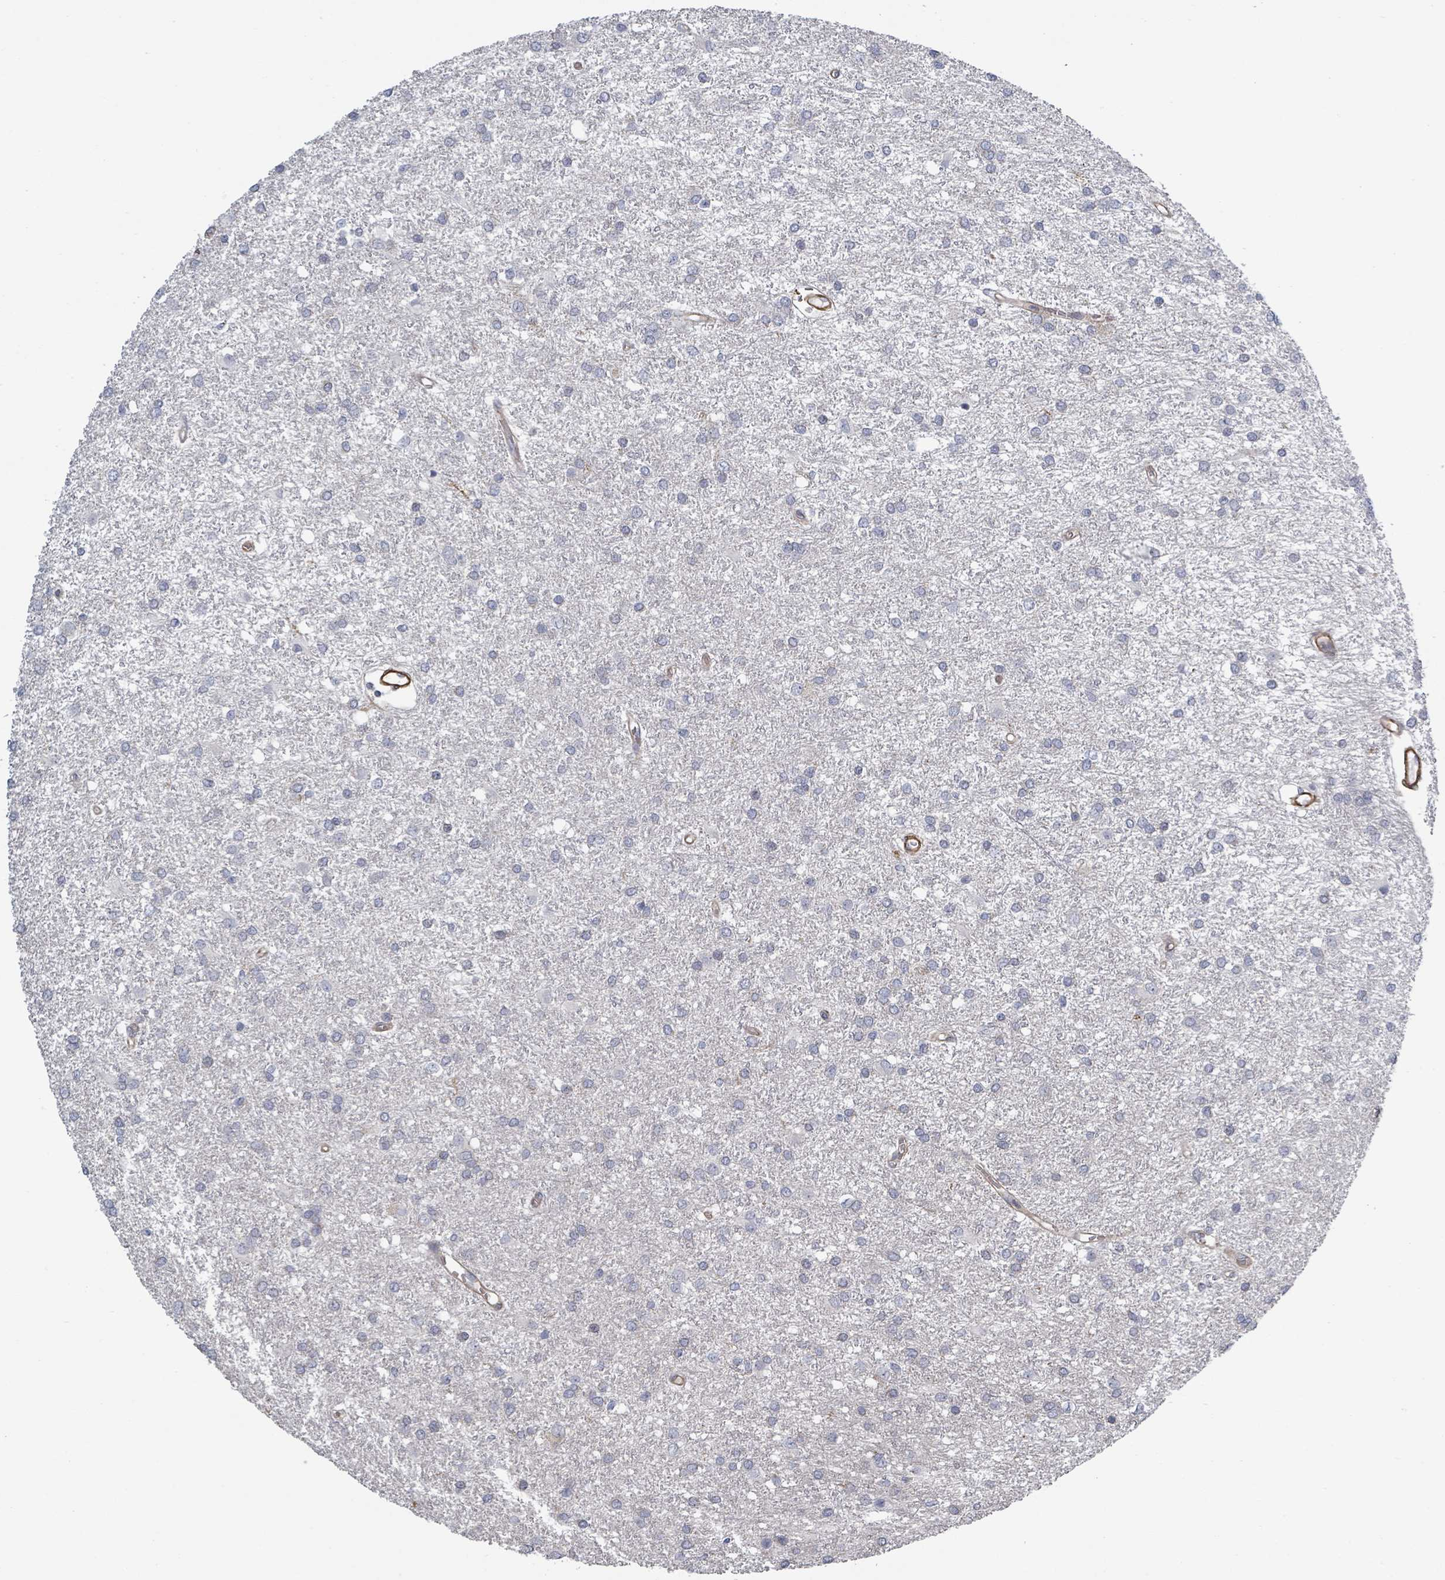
{"staining": {"intensity": "negative", "quantity": "none", "location": "none"}, "tissue": "glioma", "cell_type": "Tumor cells", "image_type": "cancer", "snomed": [{"axis": "morphology", "description": "Glioma, malignant, High grade"}, {"axis": "topography", "description": "Brain"}], "caption": "Tumor cells are negative for protein expression in human high-grade glioma (malignant). (DAB immunohistochemistry (IHC), high magnification).", "gene": "ADCK1", "patient": {"sex": "female", "age": 50}}